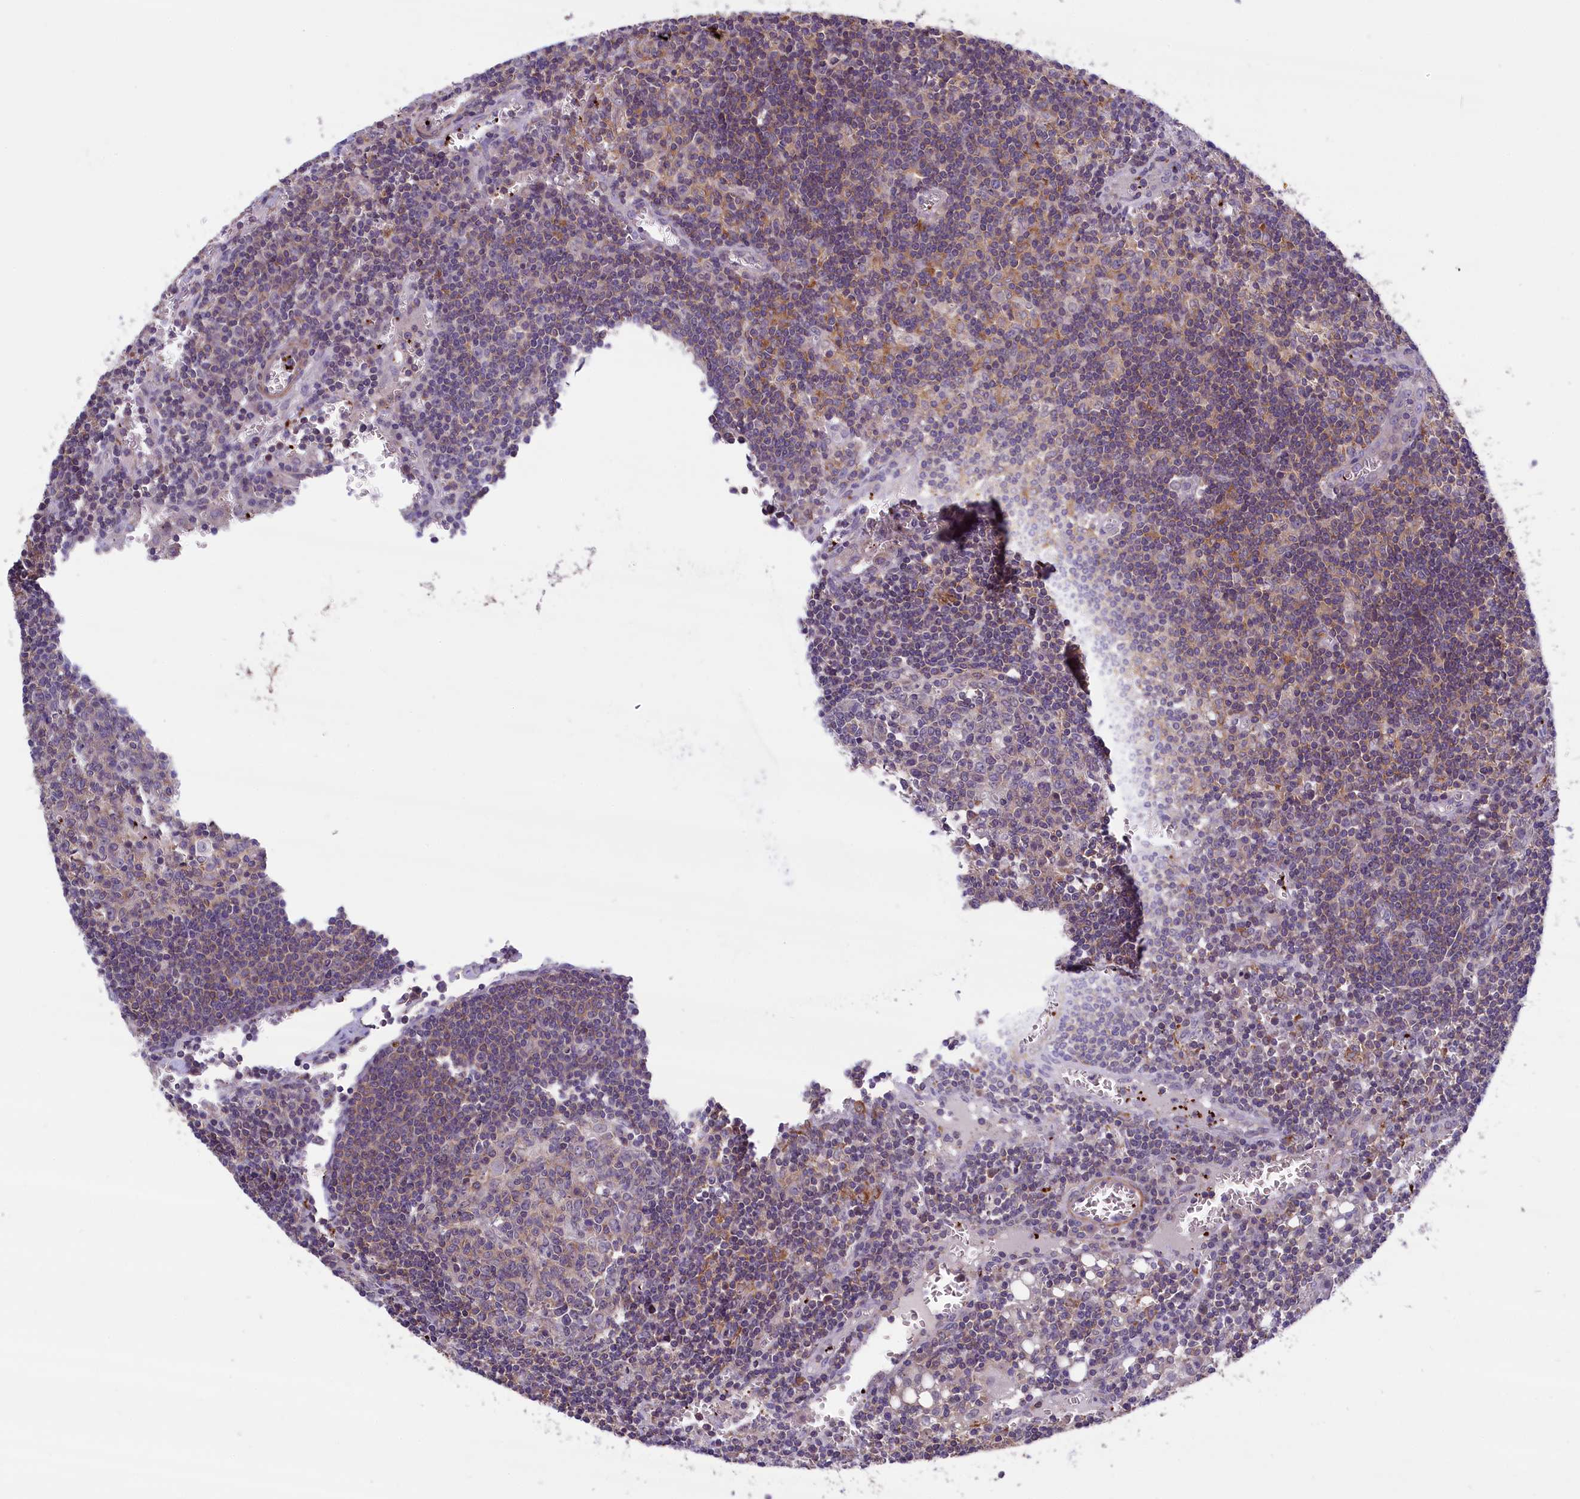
{"staining": {"intensity": "negative", "quantity": "none", "location": "none"}, "tissue": "lymph node", "cell_type": "Germinal center cells", "image_type": "normal", "snomed": [{"axis": "morphology", "description": "Normal tissue, NOS"}, {"axis": "topography", "description": "Lymph node"}], "caption": "DAB (3,3'-diaminobenzidine) immunohistochemical staining of unremarkable lymph node demonstrates no significant expression in germinal center cells. Brightfield microscopy of immunohistochemistry stained with DAB (brown) and hematoxylin (blue), captured at high magnification.", "gene": "HEATR3", "patient": {"sex": "female", "age": 73}}